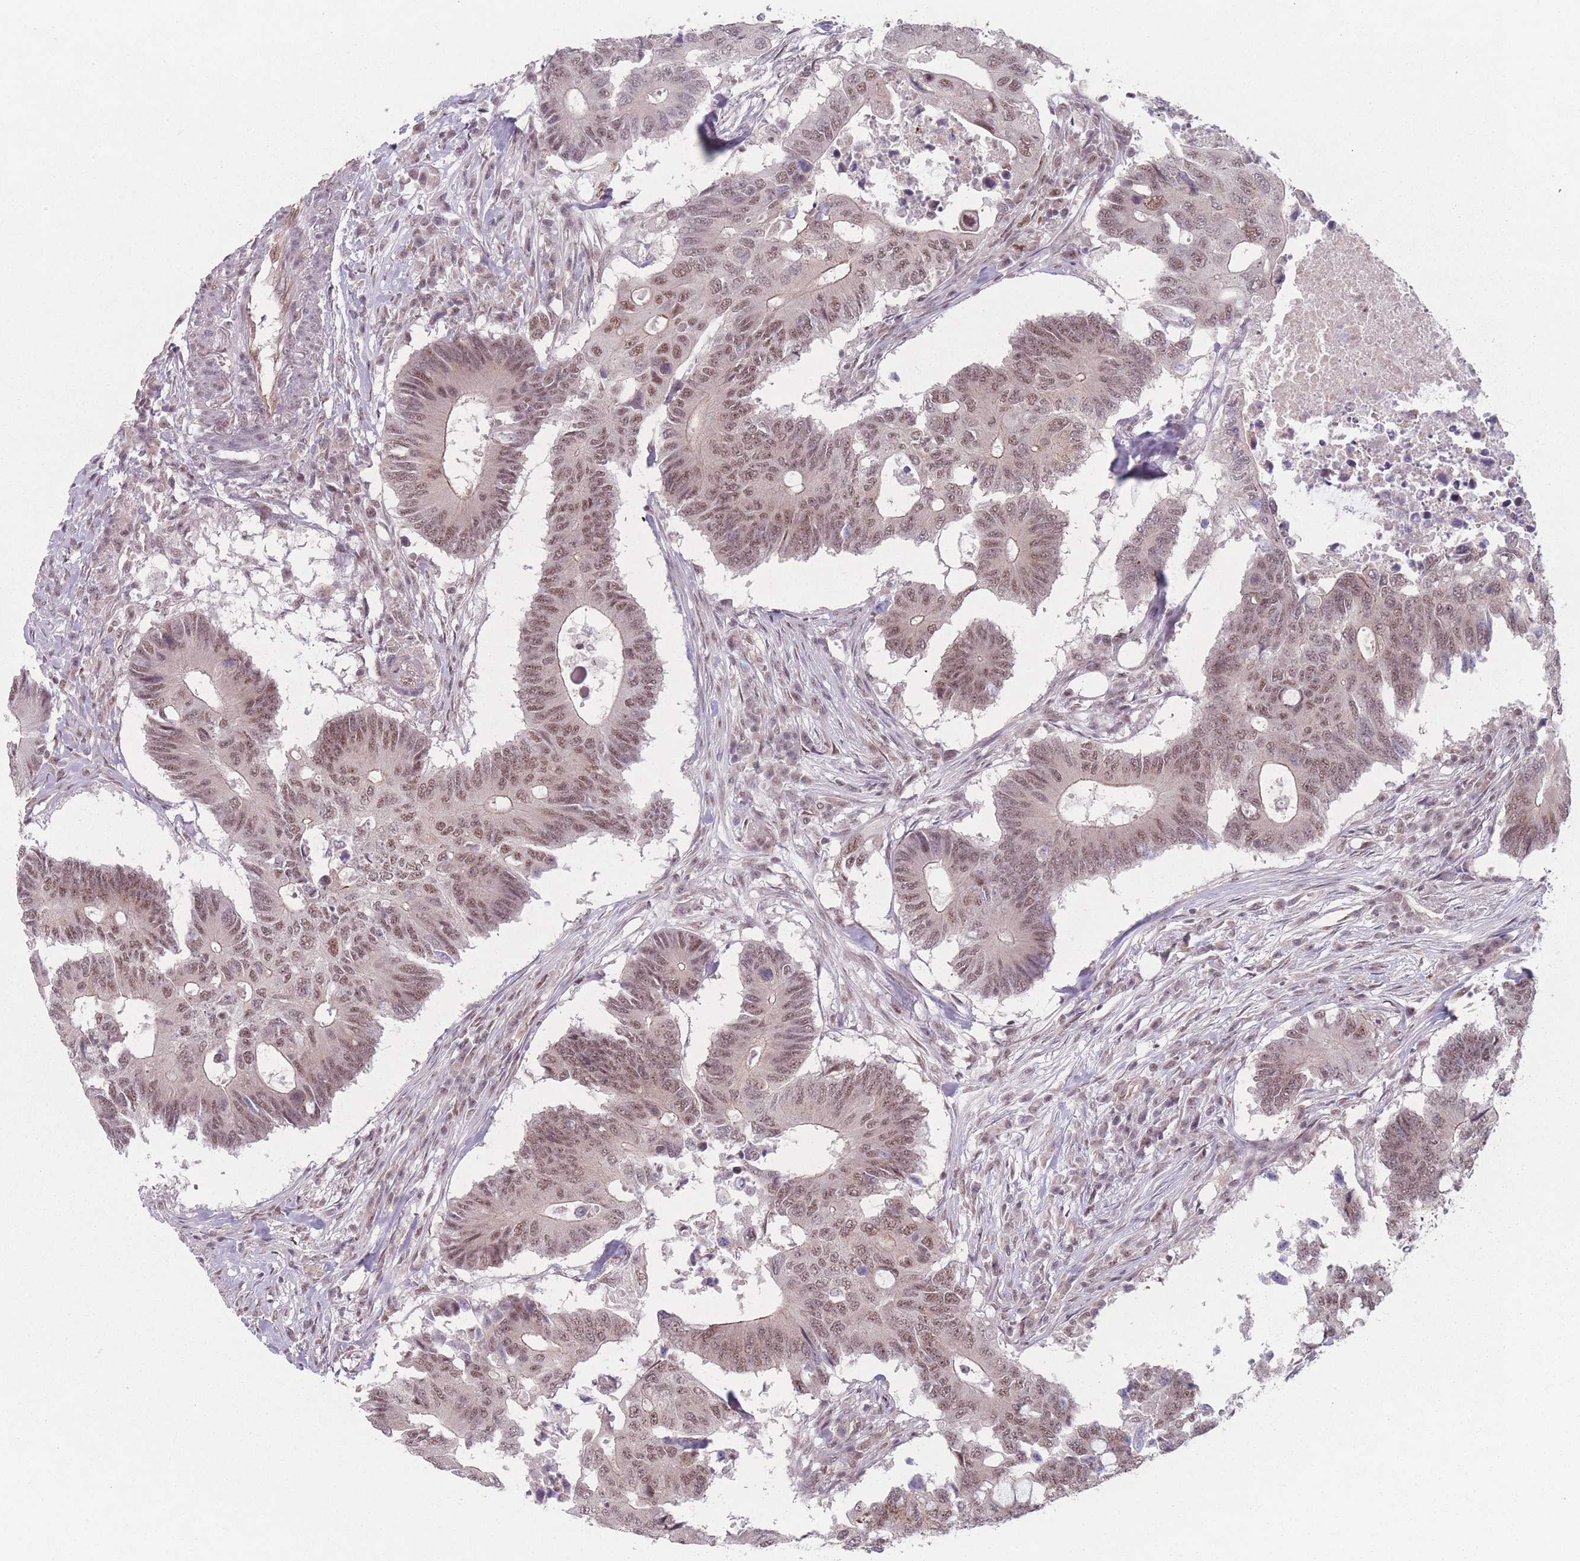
{"staining": {"intensity": "moderate", "quantity": ">75%", "location": "nuclear"}, "tissue": "colorectal cancer", "cell_type": "Tumor cells", "image_type": "cancer", "snomed": [{"axis": "morphology", "description": "Adenocarcinoma, NOS"}, {"axis": "topography", "description": "Colon"}], "caption": "Colorectal cancer was stained to show a protein in brown. There is medium levels of moderate nuclear staining in approximately >75% of tumor cells. (IHC, brightfield microscopy, high magnification).", "gene": "ZC3H14", "patient": {"sex": "male", "age": 71}}